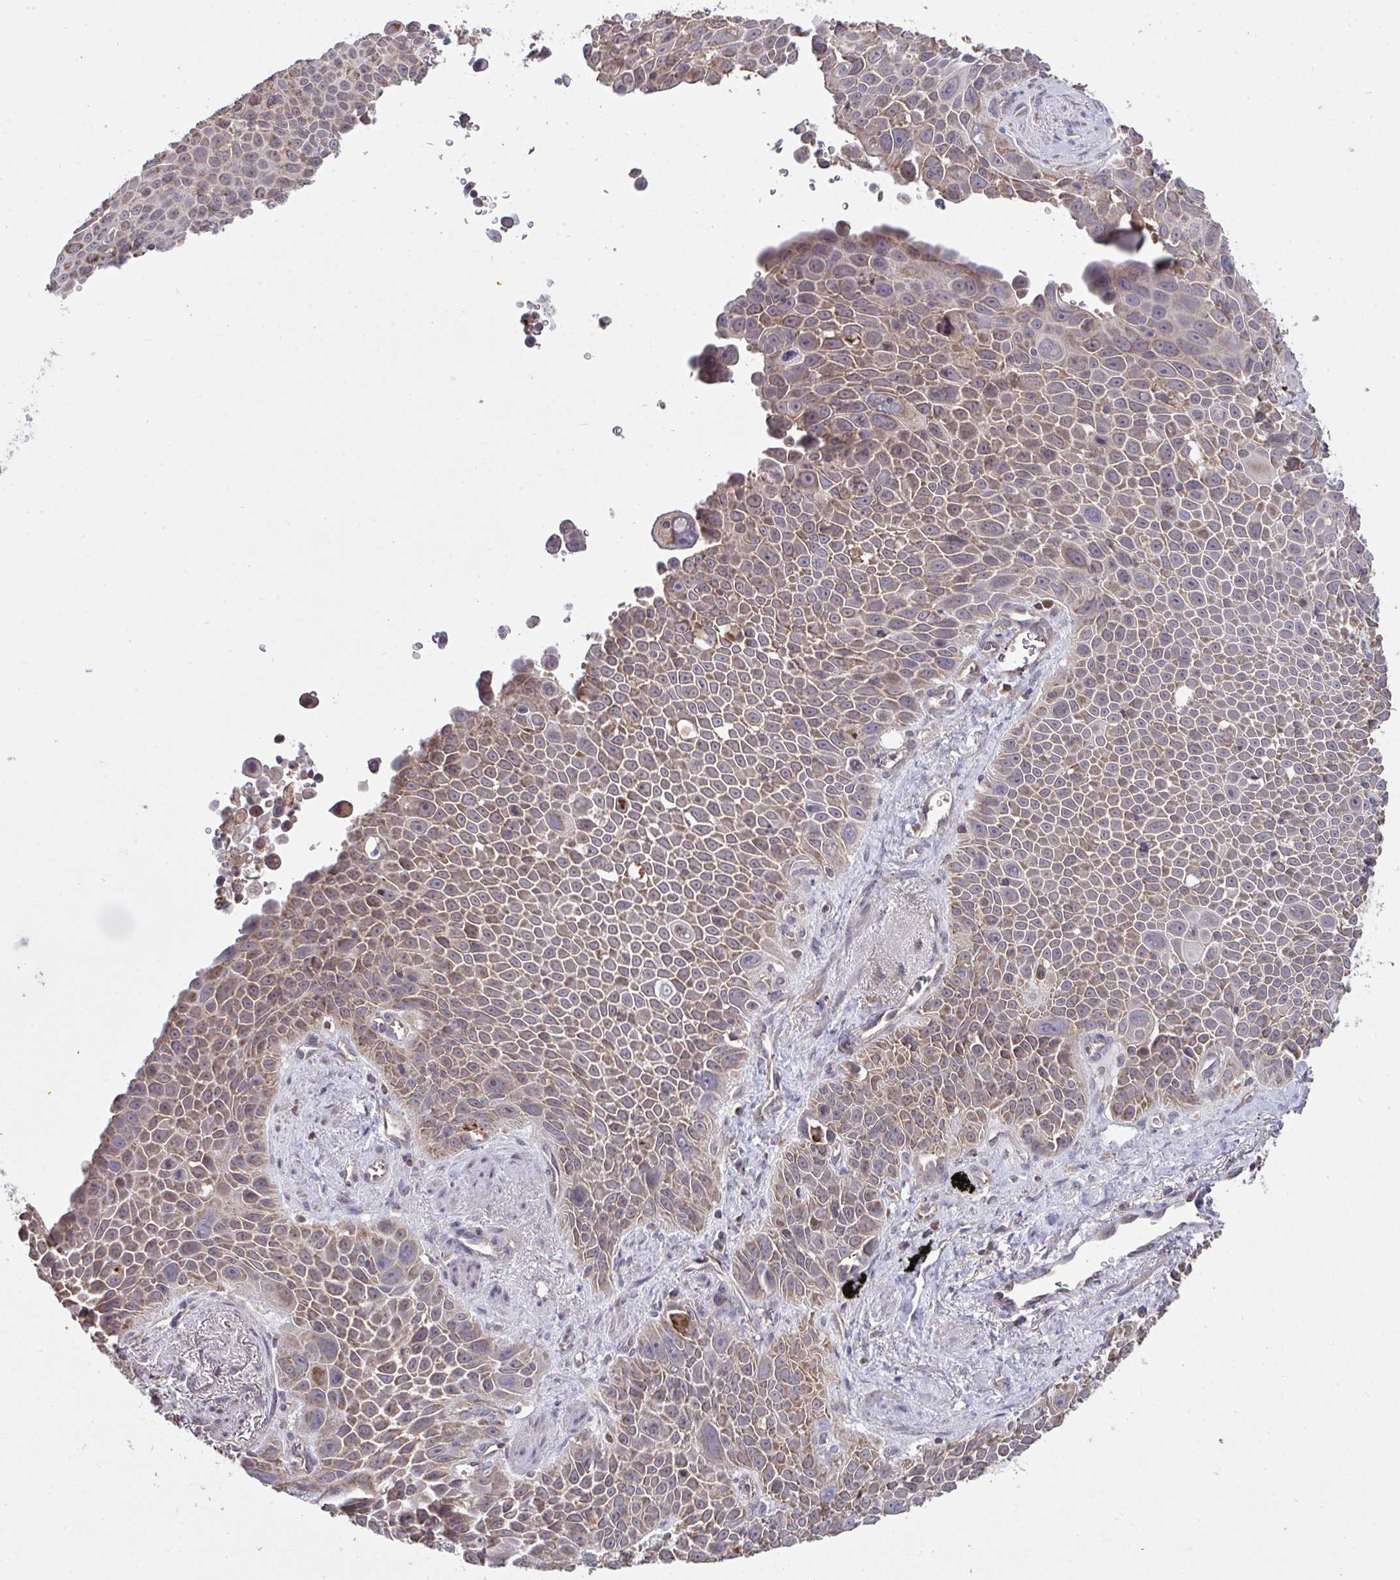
{"staining": {"intensity": "weak", "quantity": "25%-75%", "location": "cytoplasmic/membranous"}, "tissue": "lung cancer", "cell_type": "Tumor cells", "image_type": "cancer", "snomed": [{"axis": "morphology", "description": "Squamous cell carcinoma, NOS"}, {"axis": "morphology", "description": "Squamous cell carcinoma, metastatic, NOS"}, {"axis": "topography", "description": "Lymph node"}, {"axis": "topography", "description": "Lung"}], "caption": "Protein analysis of lung cancer (squamous cell carcinoma) tissue exhibits weak cytoplasmic/membranous expression in approximately 25%-75% of tumor cells.", "gene": "PPM1H", "patient": {"sex": "female", "age": 62}}